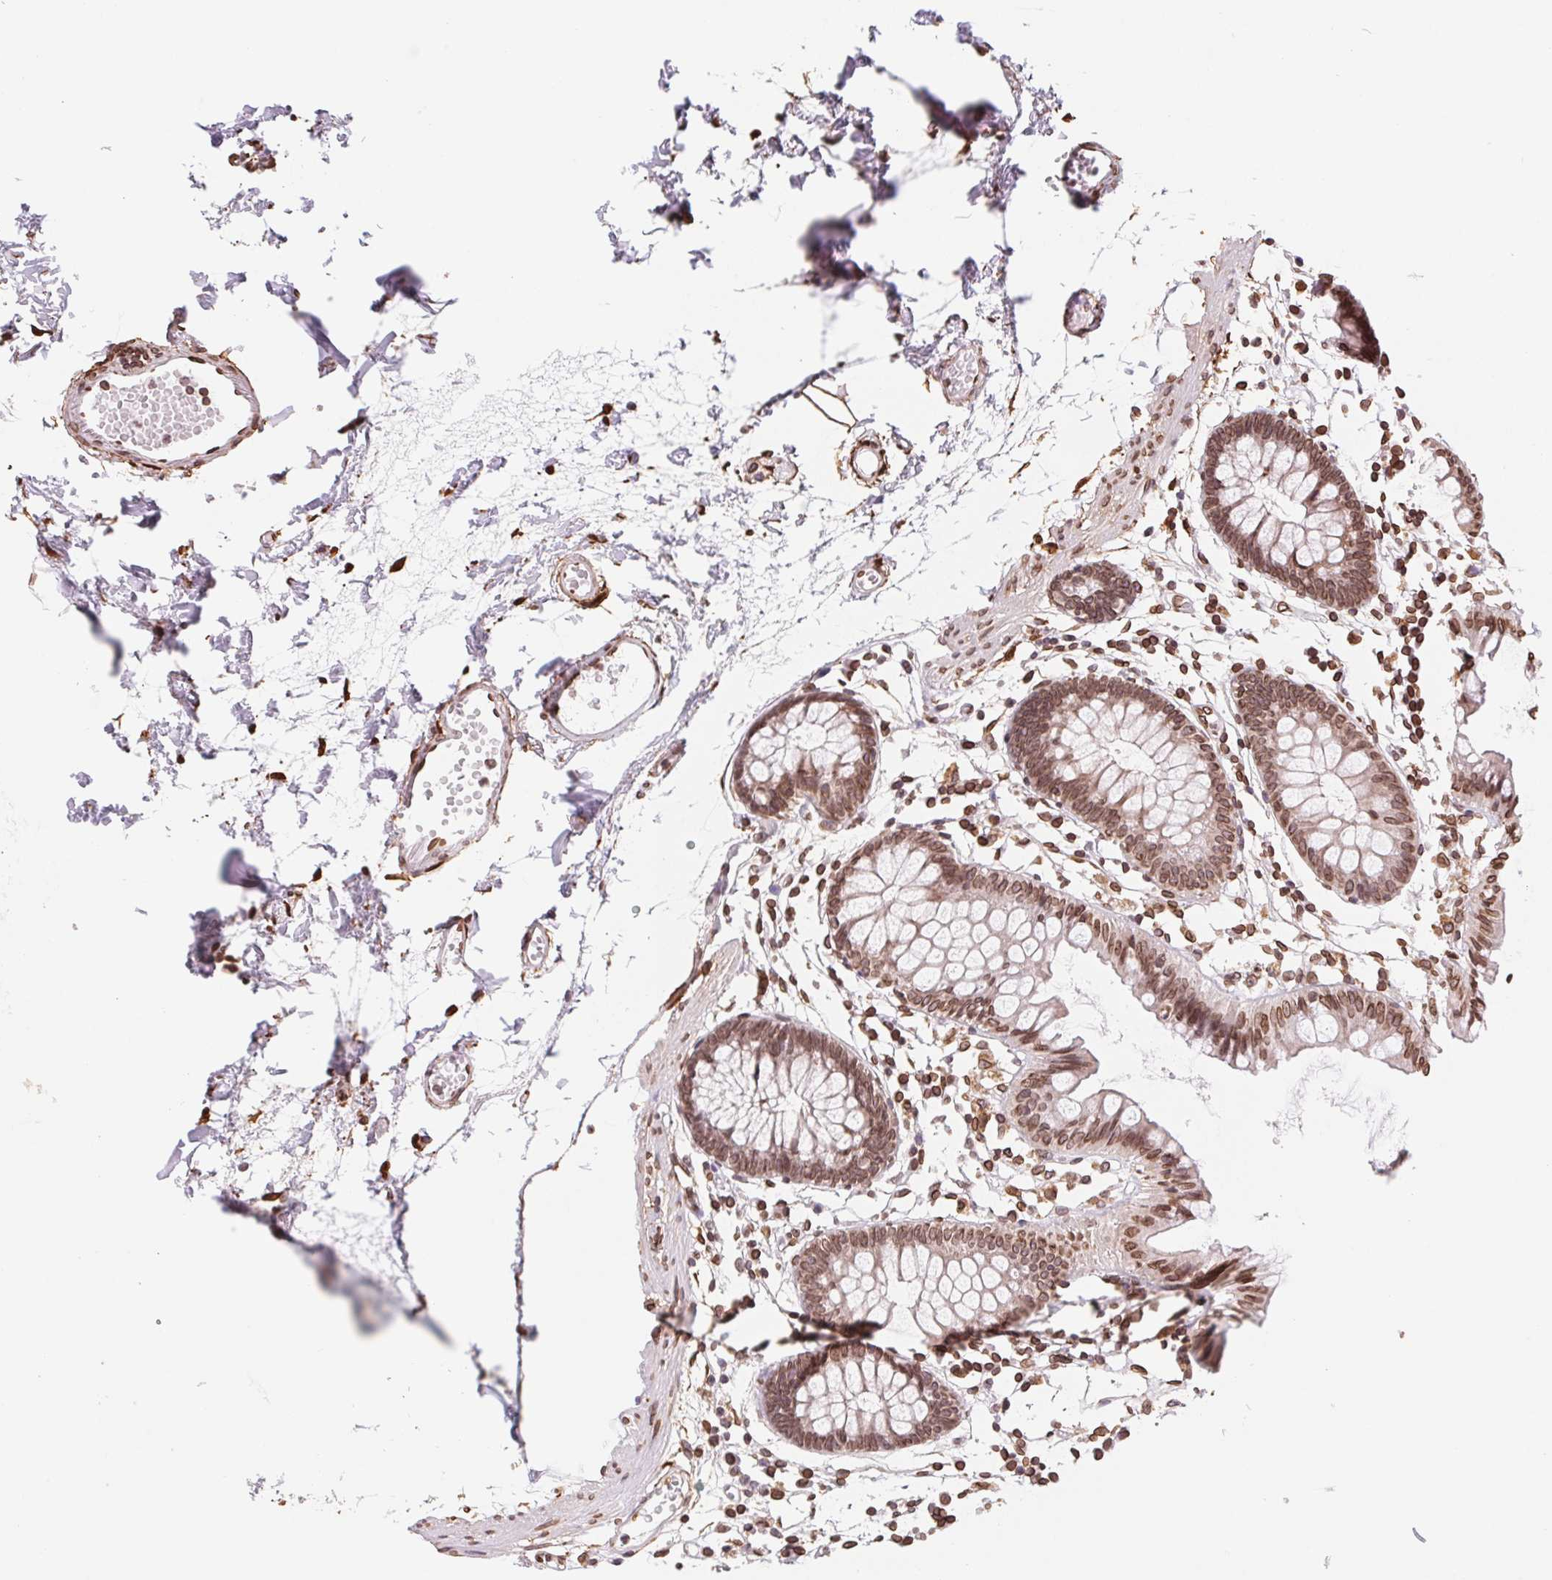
{"staining": {"intensity": "strong", "quantity": ">75%", "location": "cytoplasmic/membranous,nuclear"}, "tissue": "colon", "cell_type": "Endothelial cells", "image_type": "normal", "snomed": [{"axis": "morphology", "description": "Normal tissue, NOS"}, {"axis": "topography", "description": "Colon"}], "caption": "This is an image of immunohistochemistry (IHC) staining of benign colon, which shows strong expression in the cytoplasmic/membranous,nuclear of endothelial cells.", "gene": "LMNB2", "patient": {"sex": "female", "age": 84}}